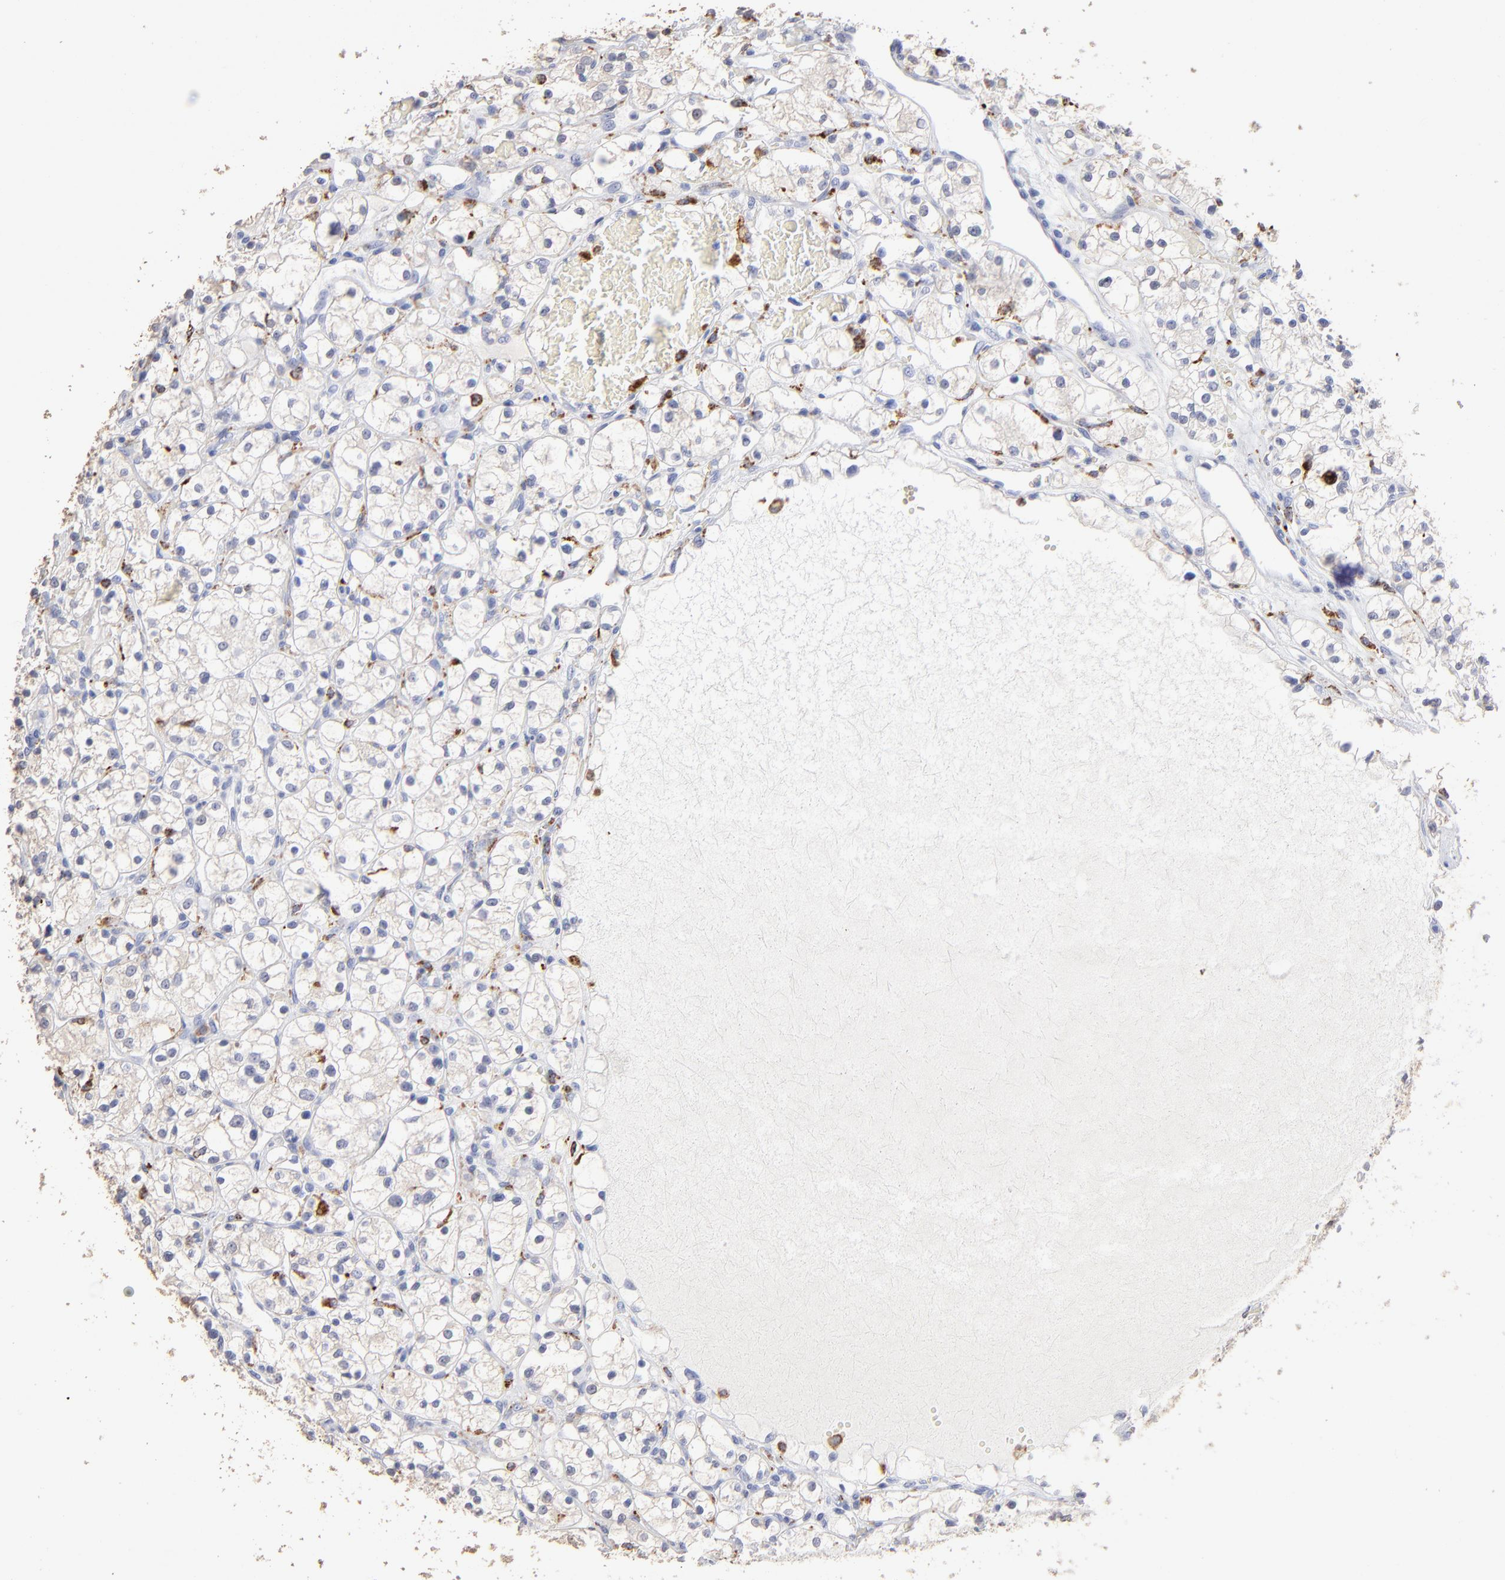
{"staining": {"intensity": "negative", "quantity": "none", "location": "none"}, "tissue": "renal cancer", "cell_type": "Tumor cells", "image_type": "cancer", "snomed": [{"axis": "morphology", "description": "Adenocarcinoma, NOS"}, {"axis": "topography", "description": "Kidney"}], "caption": "IHC image of renal cancer (adenocarcinoma) stained for a protein (brown), which displays no staining in tumor cells. The staining was performed using DAB (3,3'-diaminobenzidine) to visualize the protein expression in brown, while the nuclei were stained in blue with hematoxylin (Magnification: 20x).", "gene": "CD180", "patient": {"sex": "female", "age": 60}}